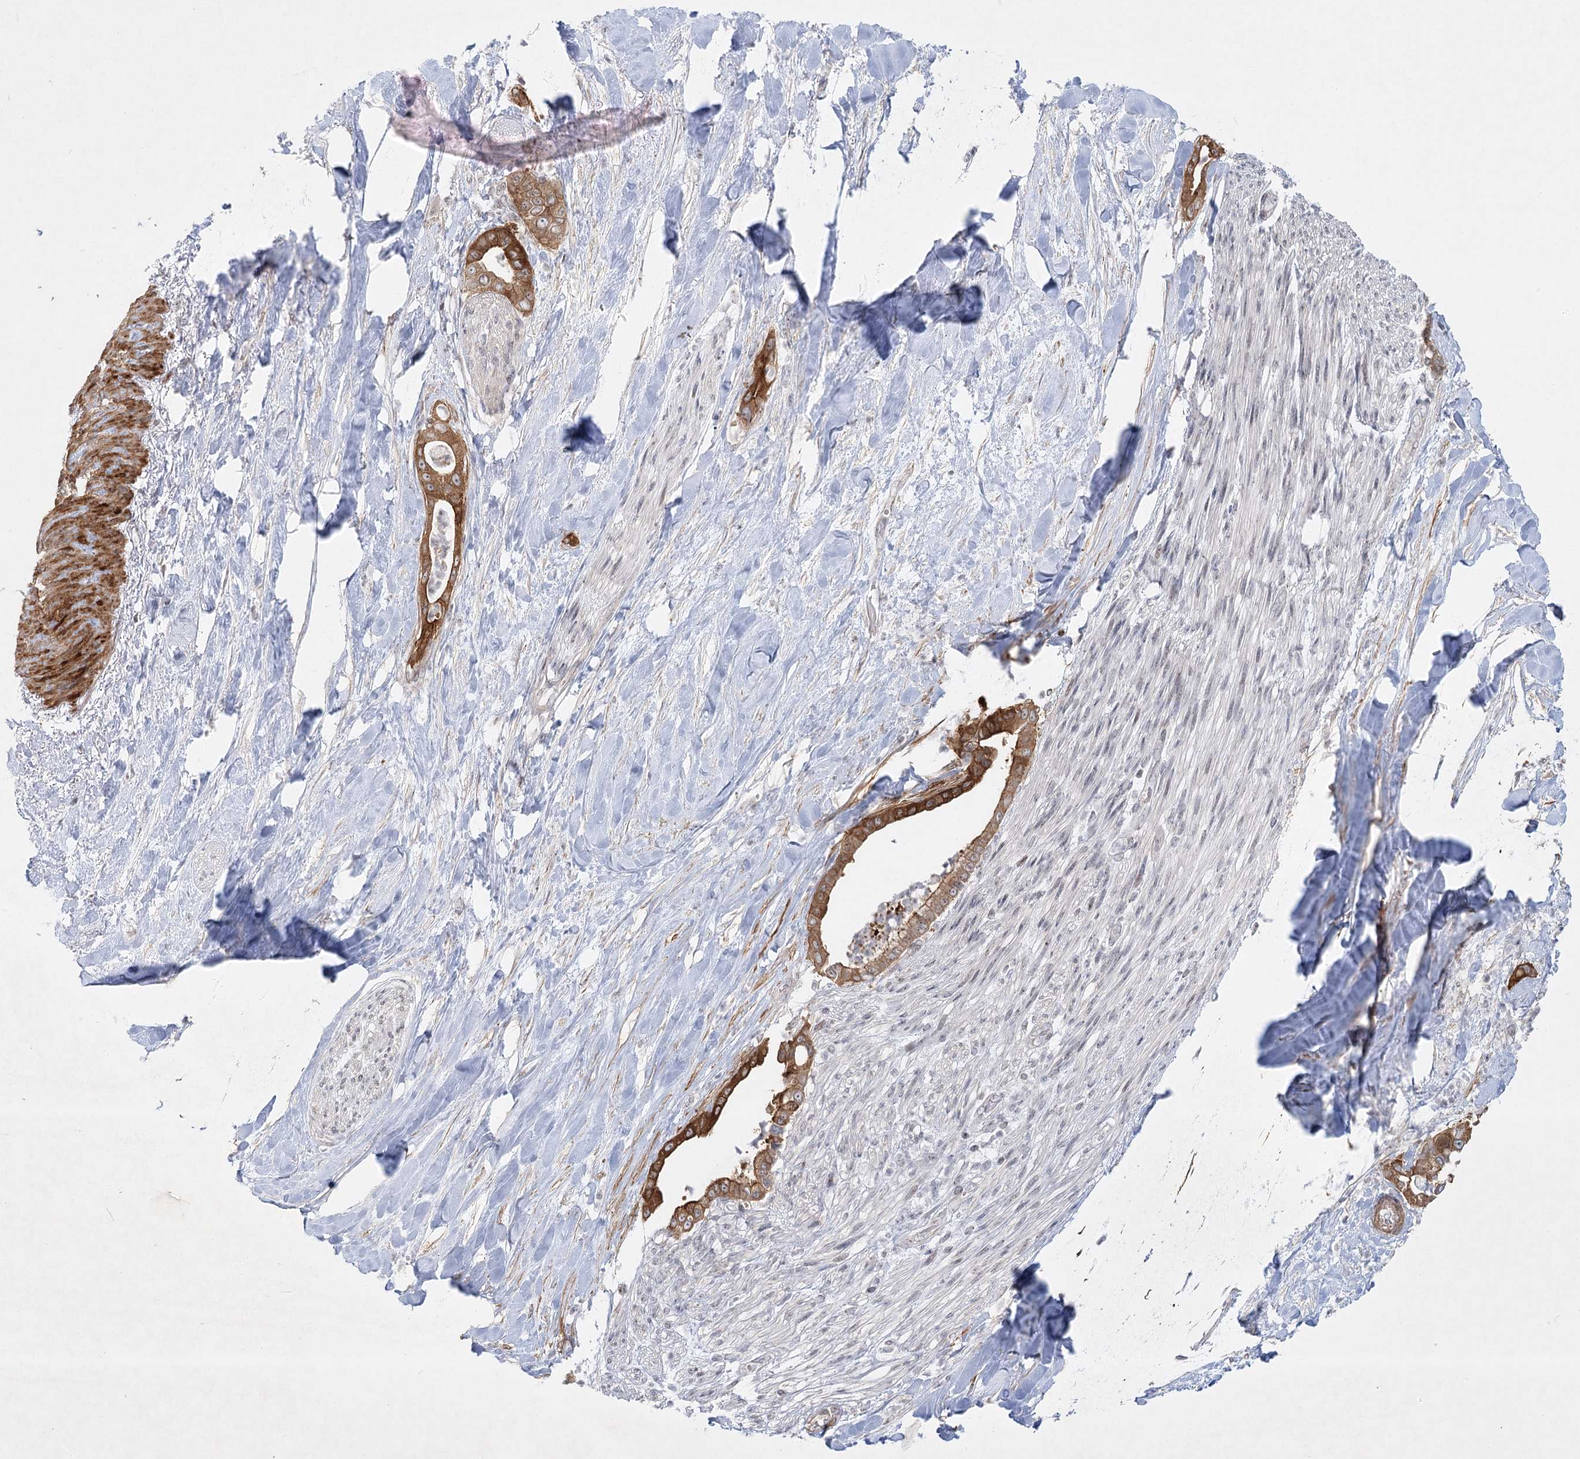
{"staining": {"intensity": "moderate", "quantity": ">75%", "location": "cytoplasmic/membranous"}, "tissue": "liver cancer", "cell_type": "Tumor cells", "image_type": "cancer", "snomed": [{"axis": "morphology", "description": "Cholangiocarcinoma"}, {"axis": "topography", "description": "Liver"}], "caption": "Immunohistochemistry of human liver cholangiocarcinoma reveals medium levels of moderate cytoplasmic/membranous staining in approximately >75% of tumor cells. The protein is stained brown, and the nuclei are stained in blue (DAB (3,3'-diaminobenzidine) IHC with brightfield microscopy, high magnification).", "gene": "SH2D3A", "patient": {"sex": "female", "age": 54}}